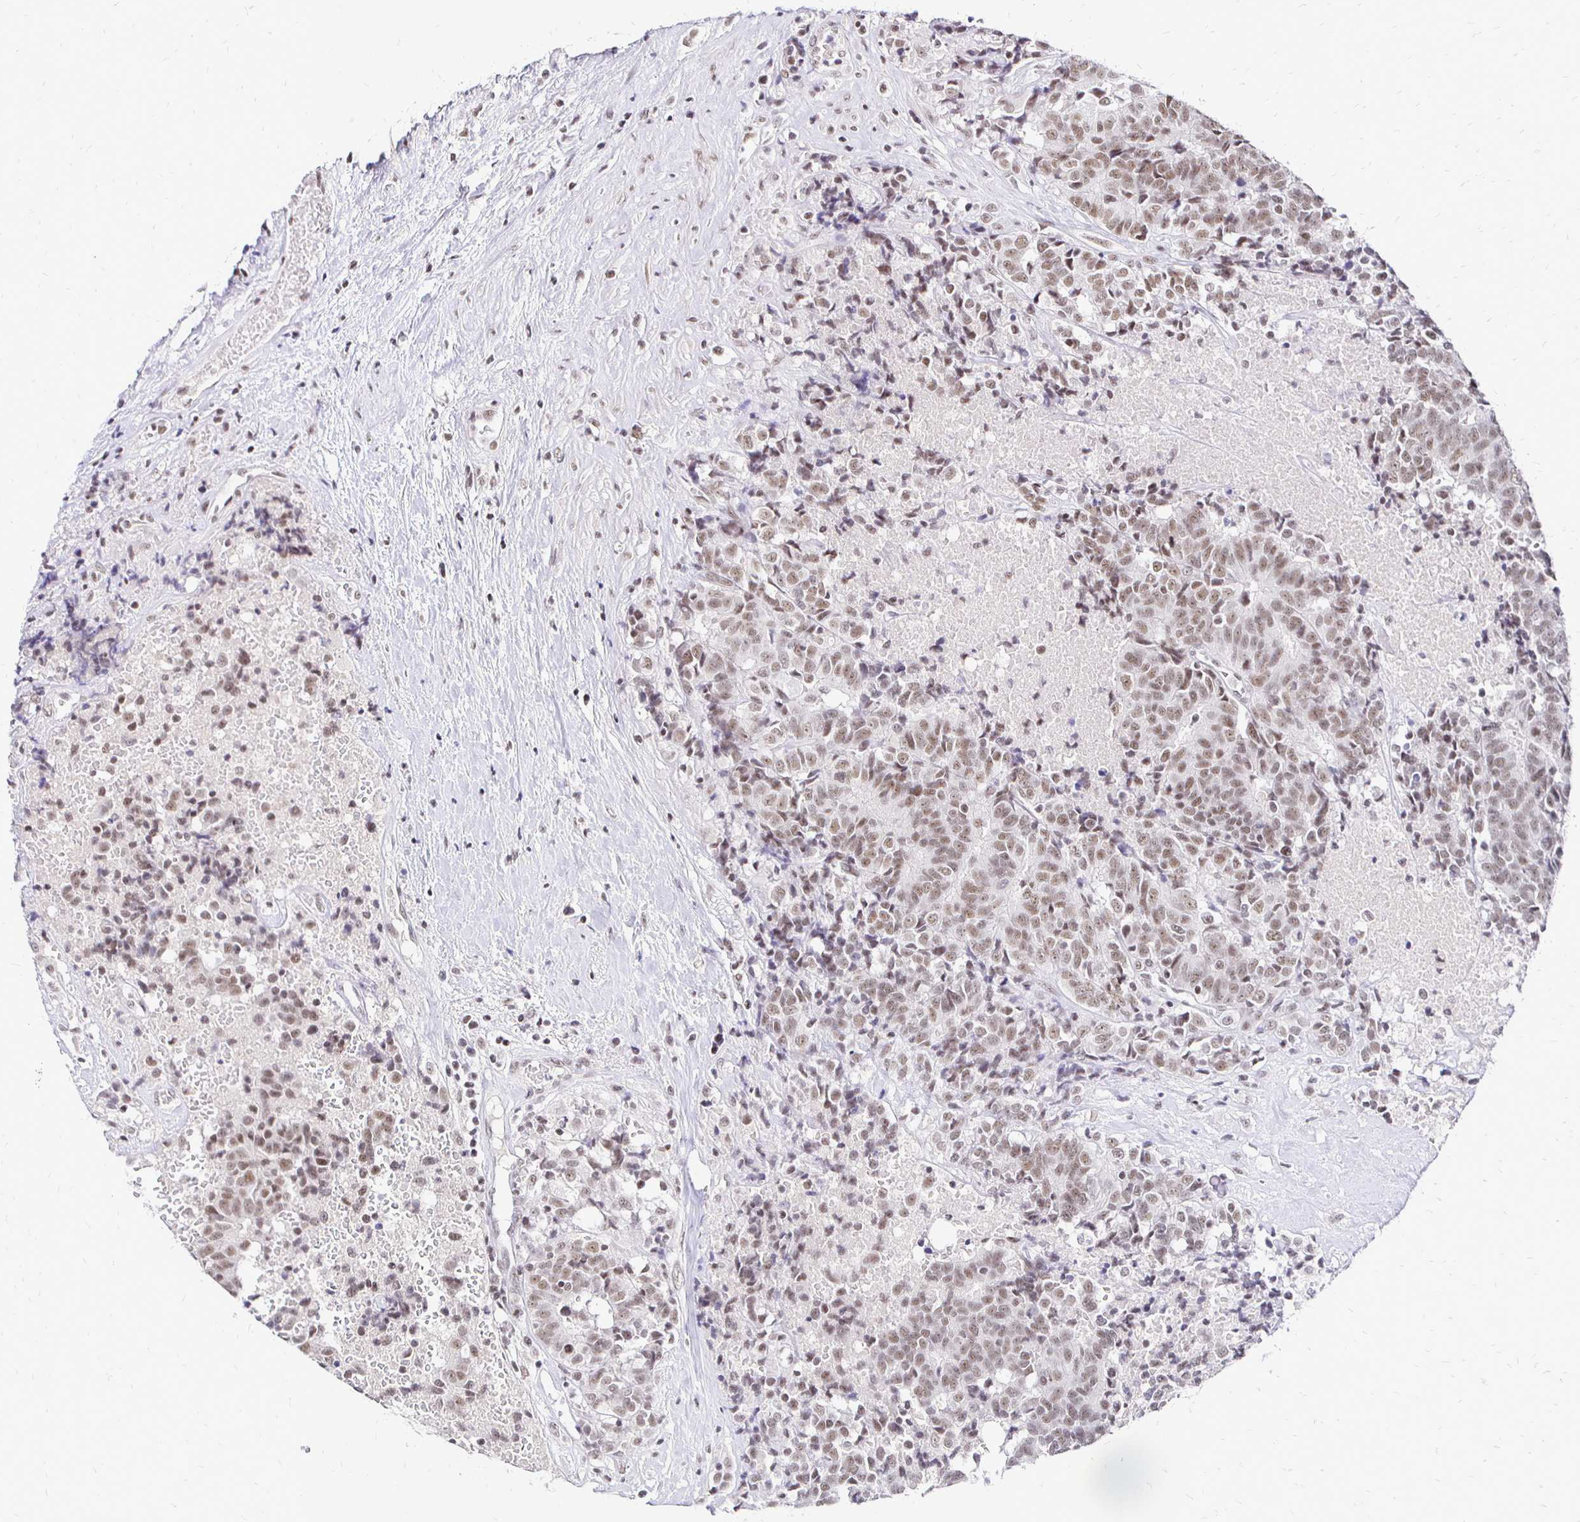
{"staining": {"intensity": "weak", "quantity": ">75%", "location": "nuclear"}, "tissue": "prostate cancer", "cell_type": "Tumor cells", "image_type": "cancer", "snomed": [{"axis": "morphology", "description": "Adenocarcinoma, High grade"}, {"axis": "topography", "description": "Prostate and seminal vesicle, NOS"}], "caption": "Human prostate high-grade adenocarcinoma stained with a brown dye shows weak nuclear positive staining in approximately >75% of tumor cells.", "gene": "SIN3A", "patient": {"sex": "male", "age": 60}}